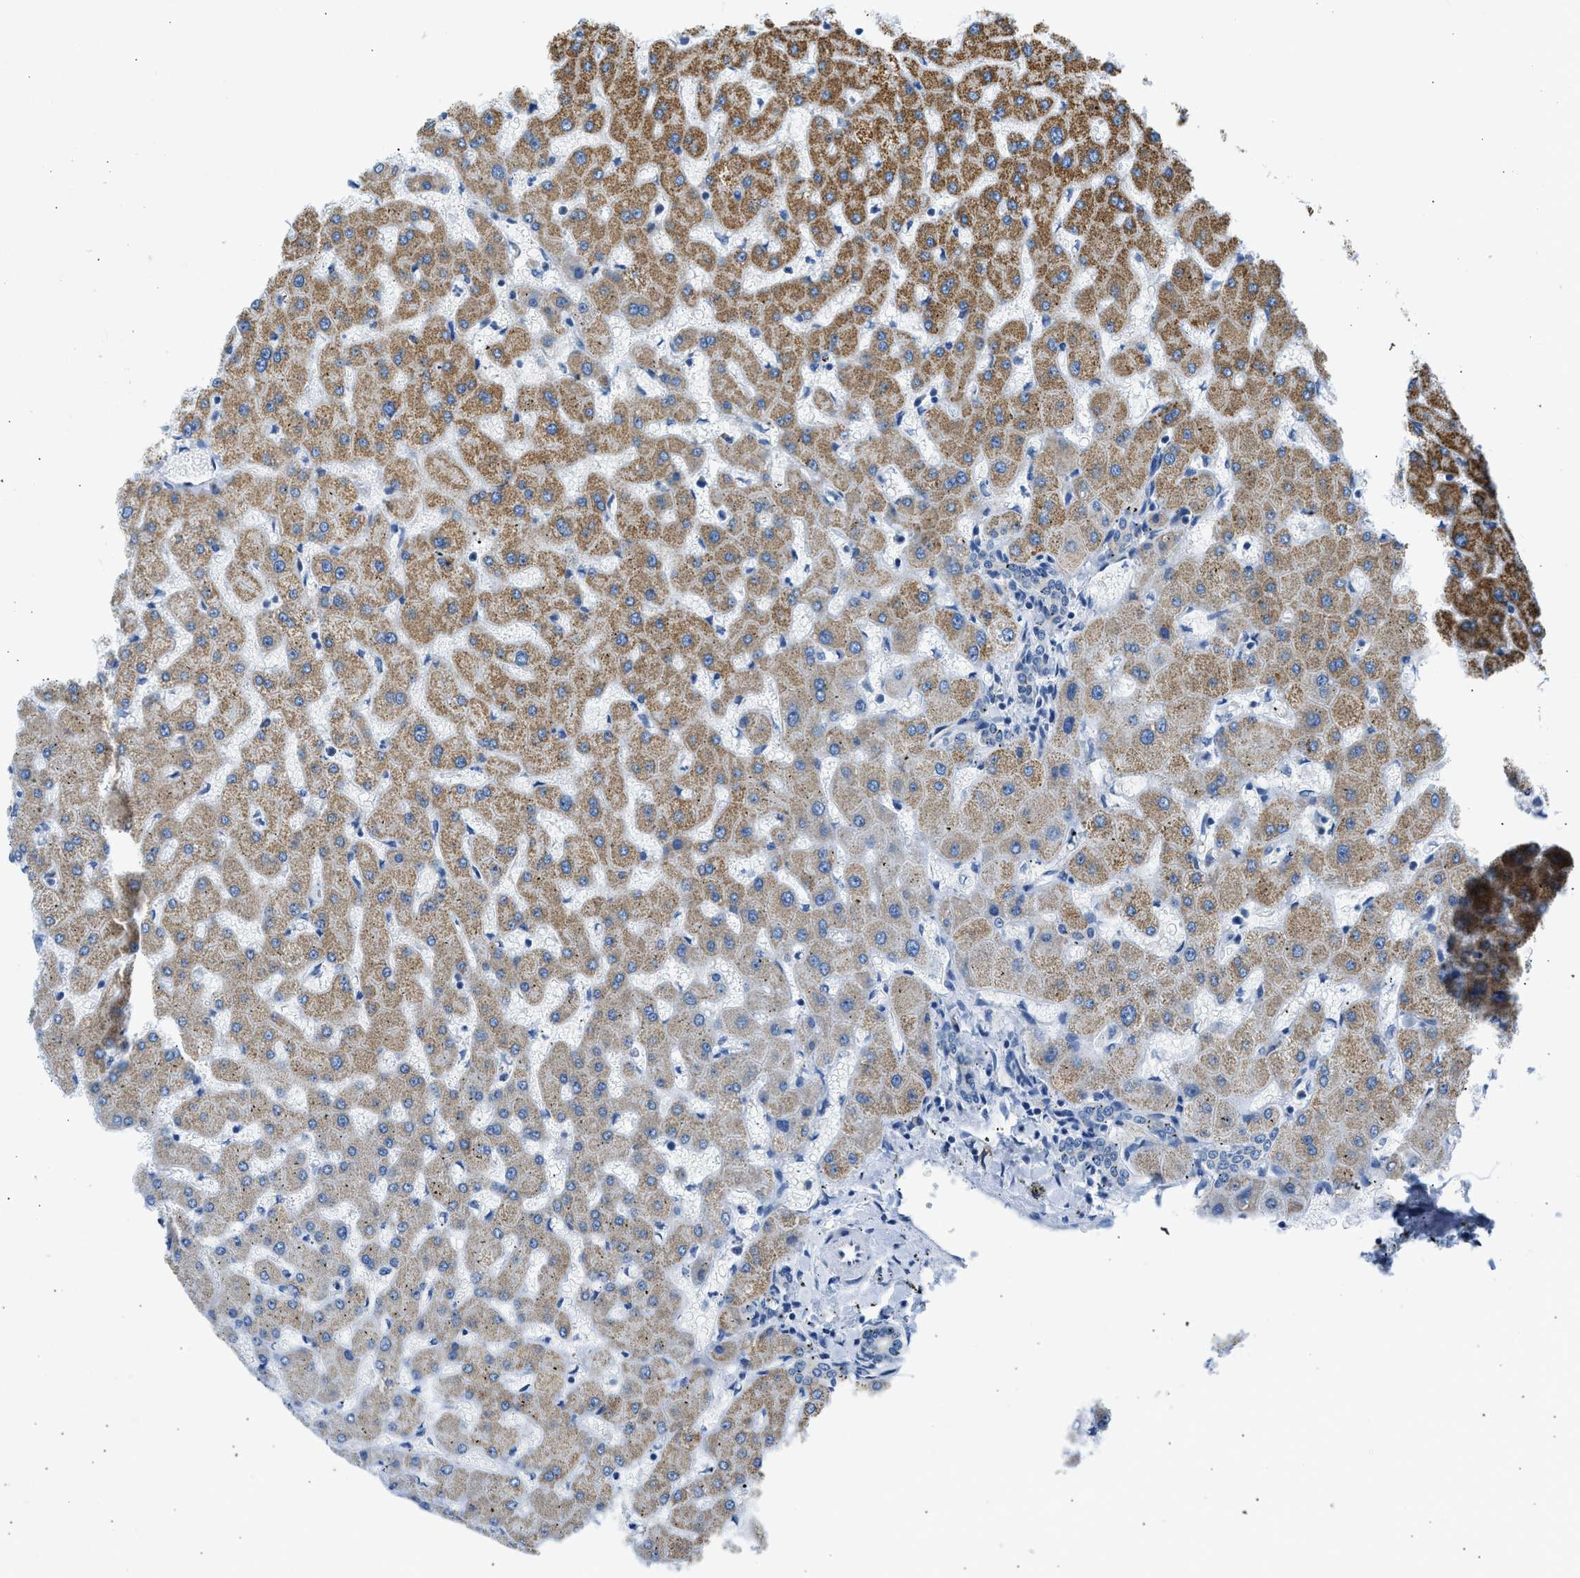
{"staining": {"intensity": "negative", "quantity": "none", "location": "none"}, "tissue": "liver", "cell_type": "Cholangiocytes", "image_type": "normal", "snomed": [{"axis": "morphology", "description": "Normal tissue, NOS"}, {"axis": "topography", "description": "Liver"}], "caption": "IHC histopathology image of benign liver: human liver stained with DAB (3,3'-diaminobenzidine) shows no significant protein positivity in cholangiocytes.", "gene": "CAMKK2", "patient": {"sex": "female", "age": 63}}